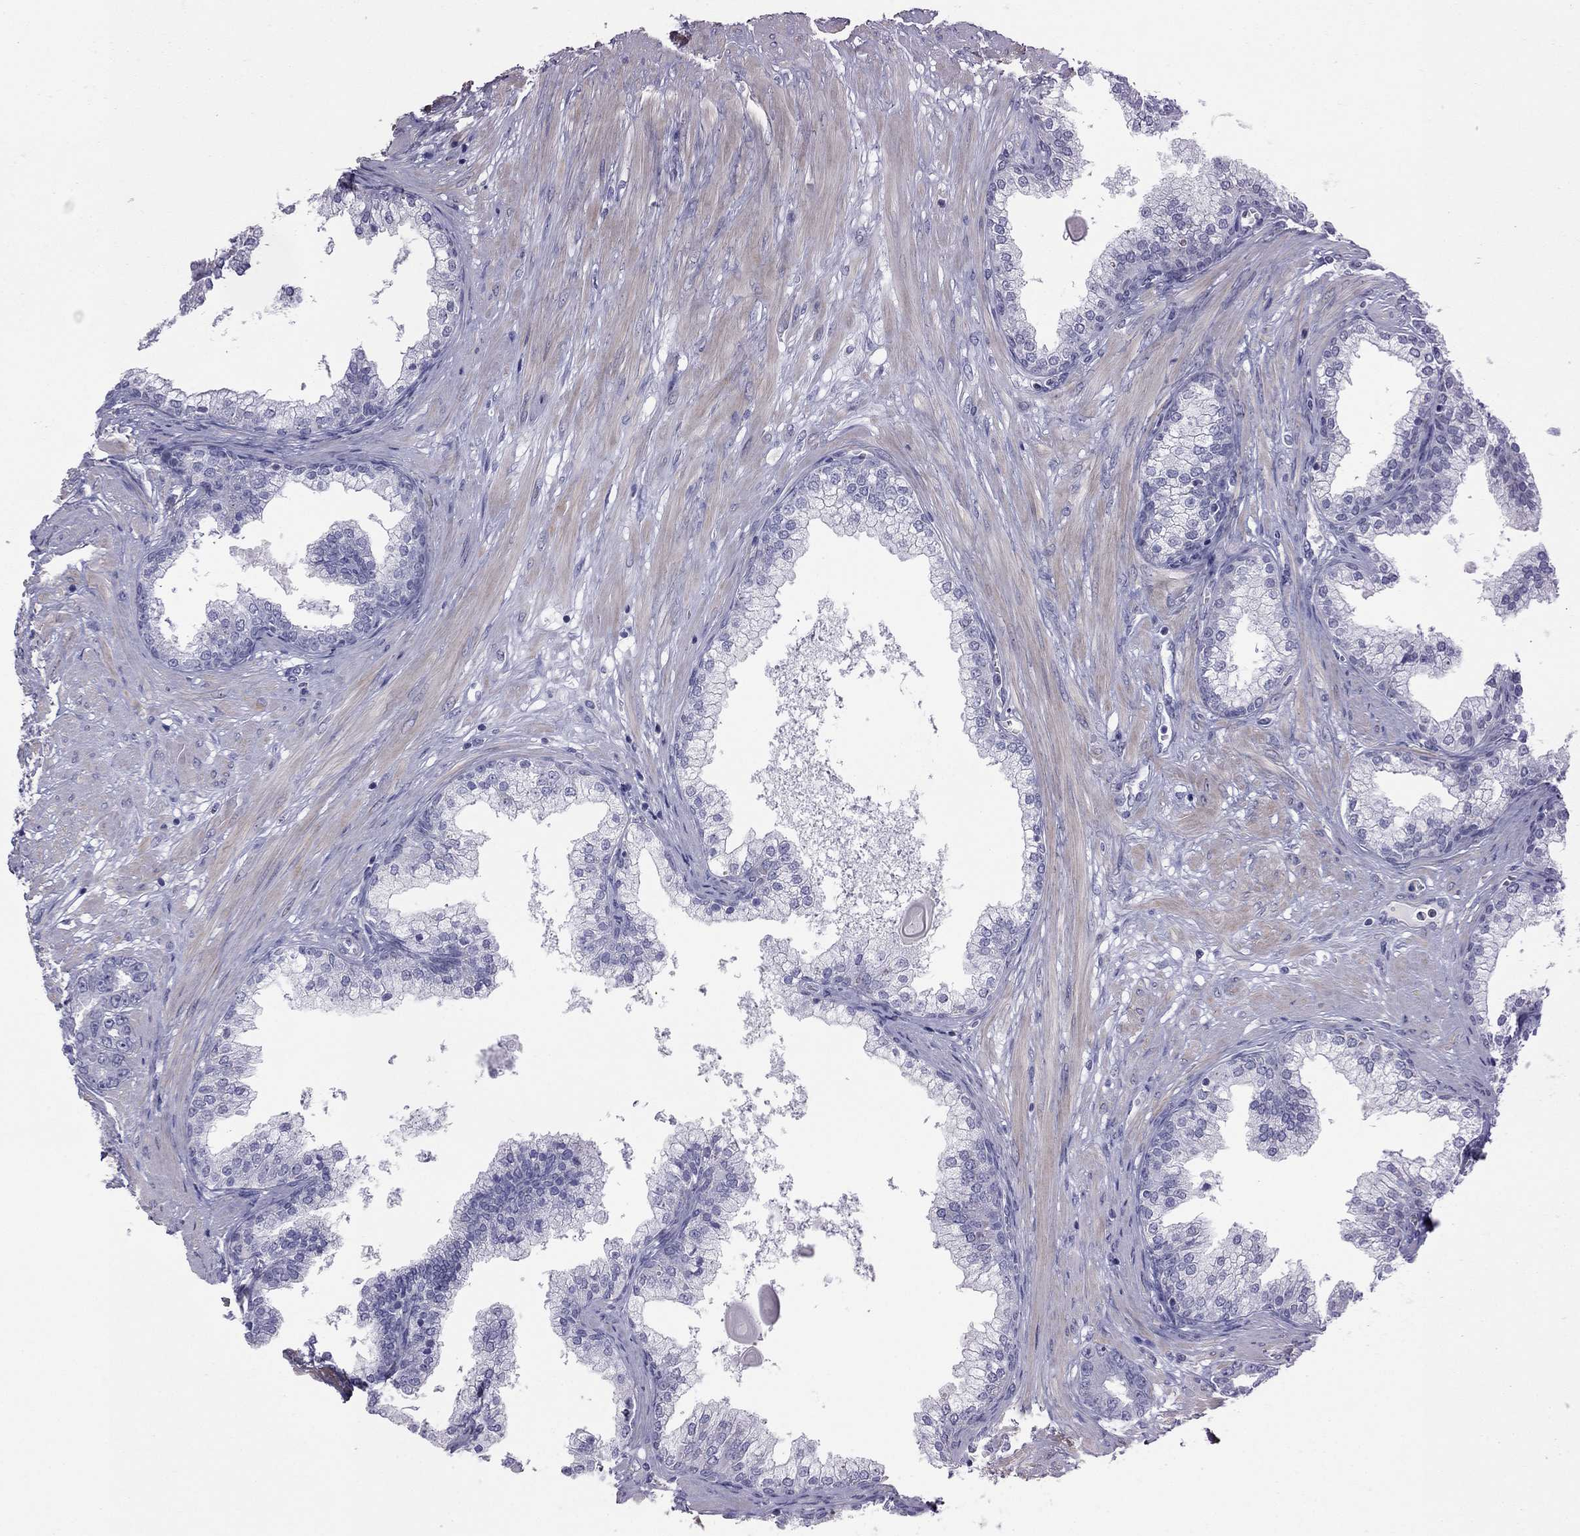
{"staining": {"intensity": "negative", "quantity": "none", "location": "none"}, "tissue": "prostate cancer", "cell_type": "Tumor cells", "image_type": "cancer", "snomed": [{"axis": "morphology", "description": "Adenocarcinoma, NOS"}, {"axis": "topography", "description": "Prostate"}], "caption": "Immunohistochemistry (IHC) photomicrograph of neoplastic tissue: human prostate adenocarcinoma stained with DAB exhibits no significant protein expression in tumor cells. The staining was performed using DAB to visualize the protein expression in brown, while the nuclei were stained in blue with hematoxylin (Magnification: 20x).", "gene": "ACTL7B", "patient": {"sex": "male", "age": 67}}